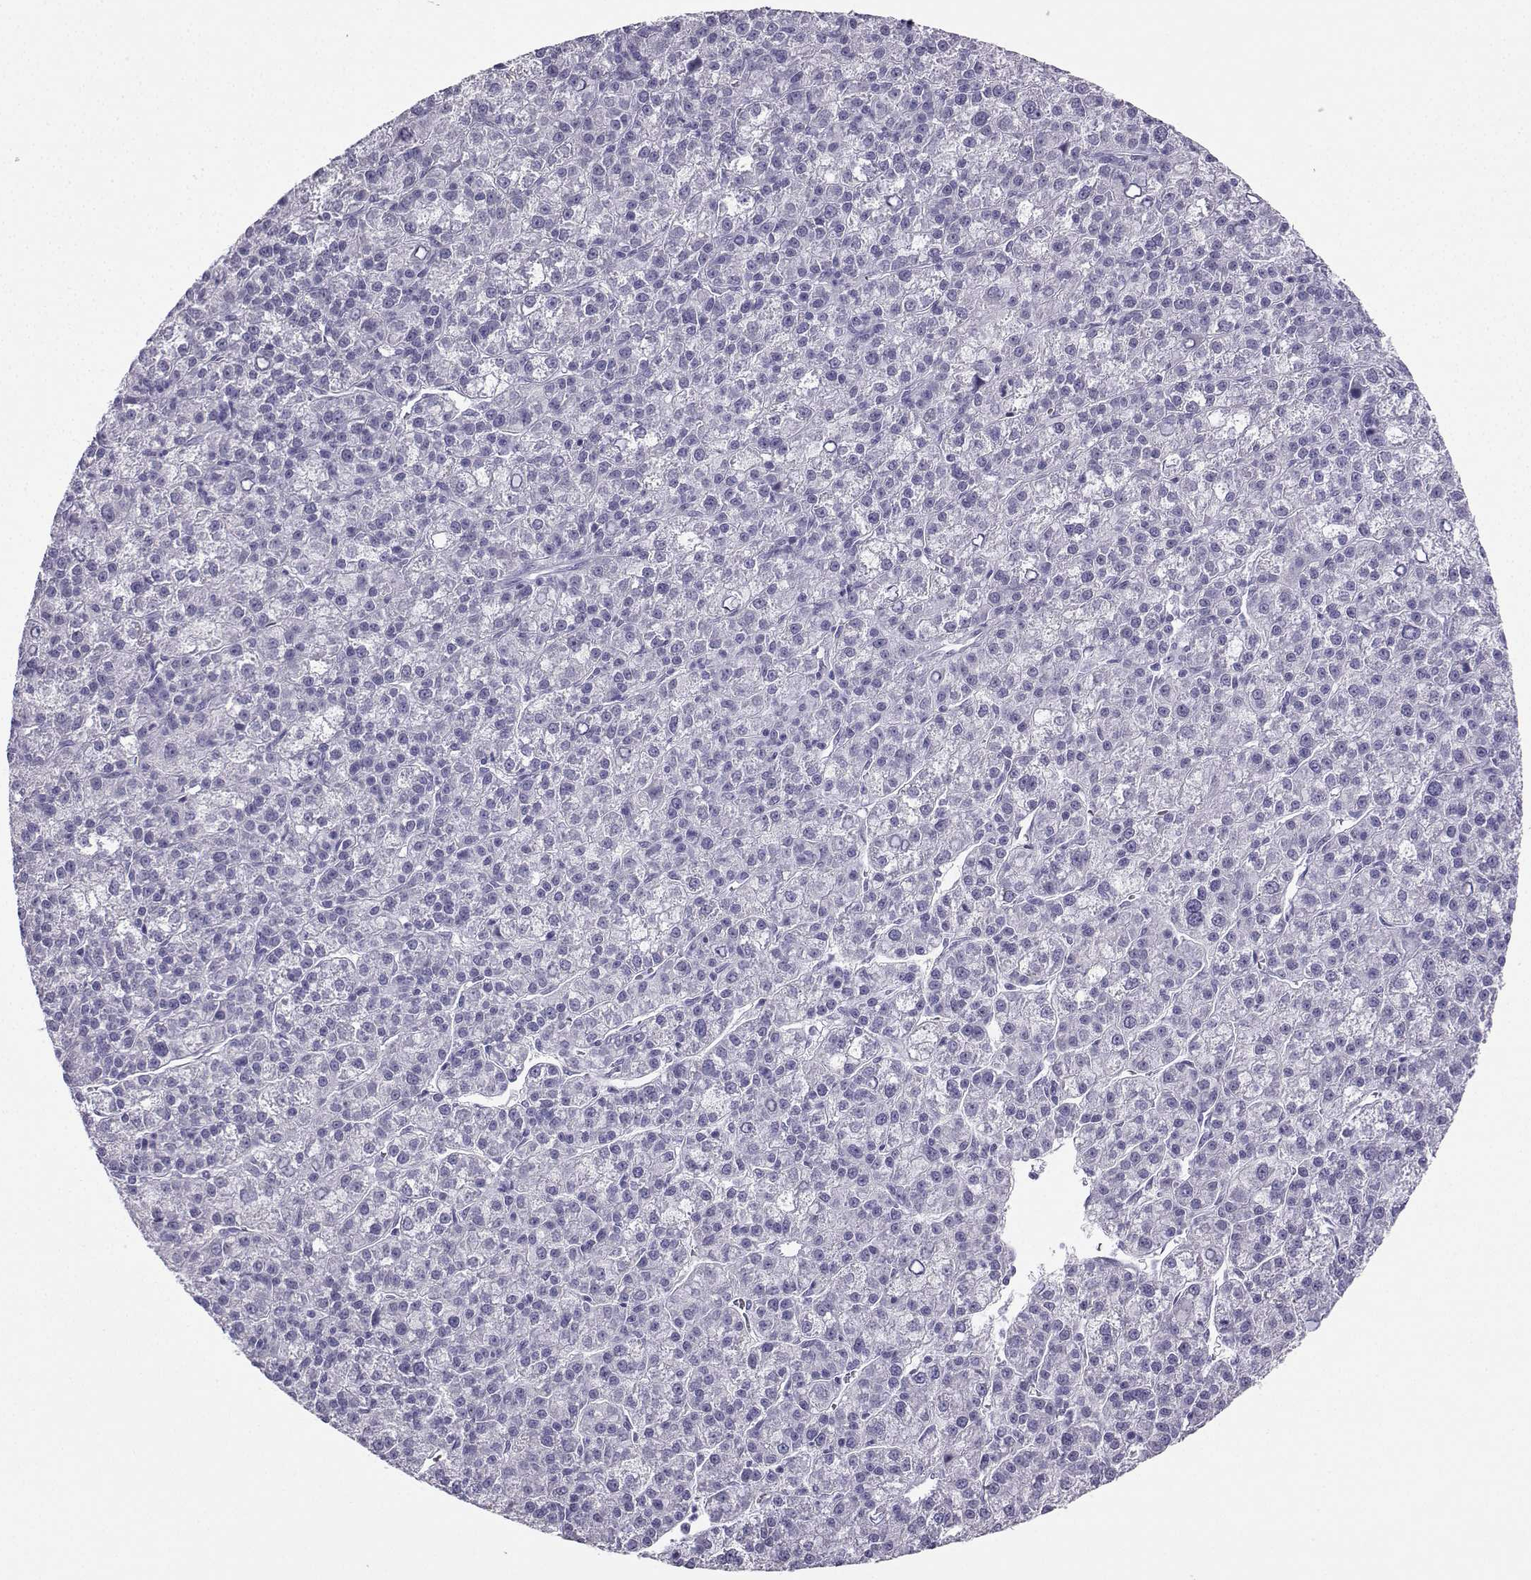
{"staining": {"intensity": "negative", "quantity": "none", "location": "none"}, "tissue": "liver cancer", "cell_type": "Tumor cells", "image_type": "cancer", "snomed": [{"axis": "morphology", "description": "Carcinoma, Hepatocellular, NOS"}, {"axis": "topography", "description": "Liver"}], "caption": "The histopathology image demonstrates no staining of tumor cells in hepatocellular carcinoma (liver).", "gene": "NEFL", "patient": {"sex": "female", "age": 60}}